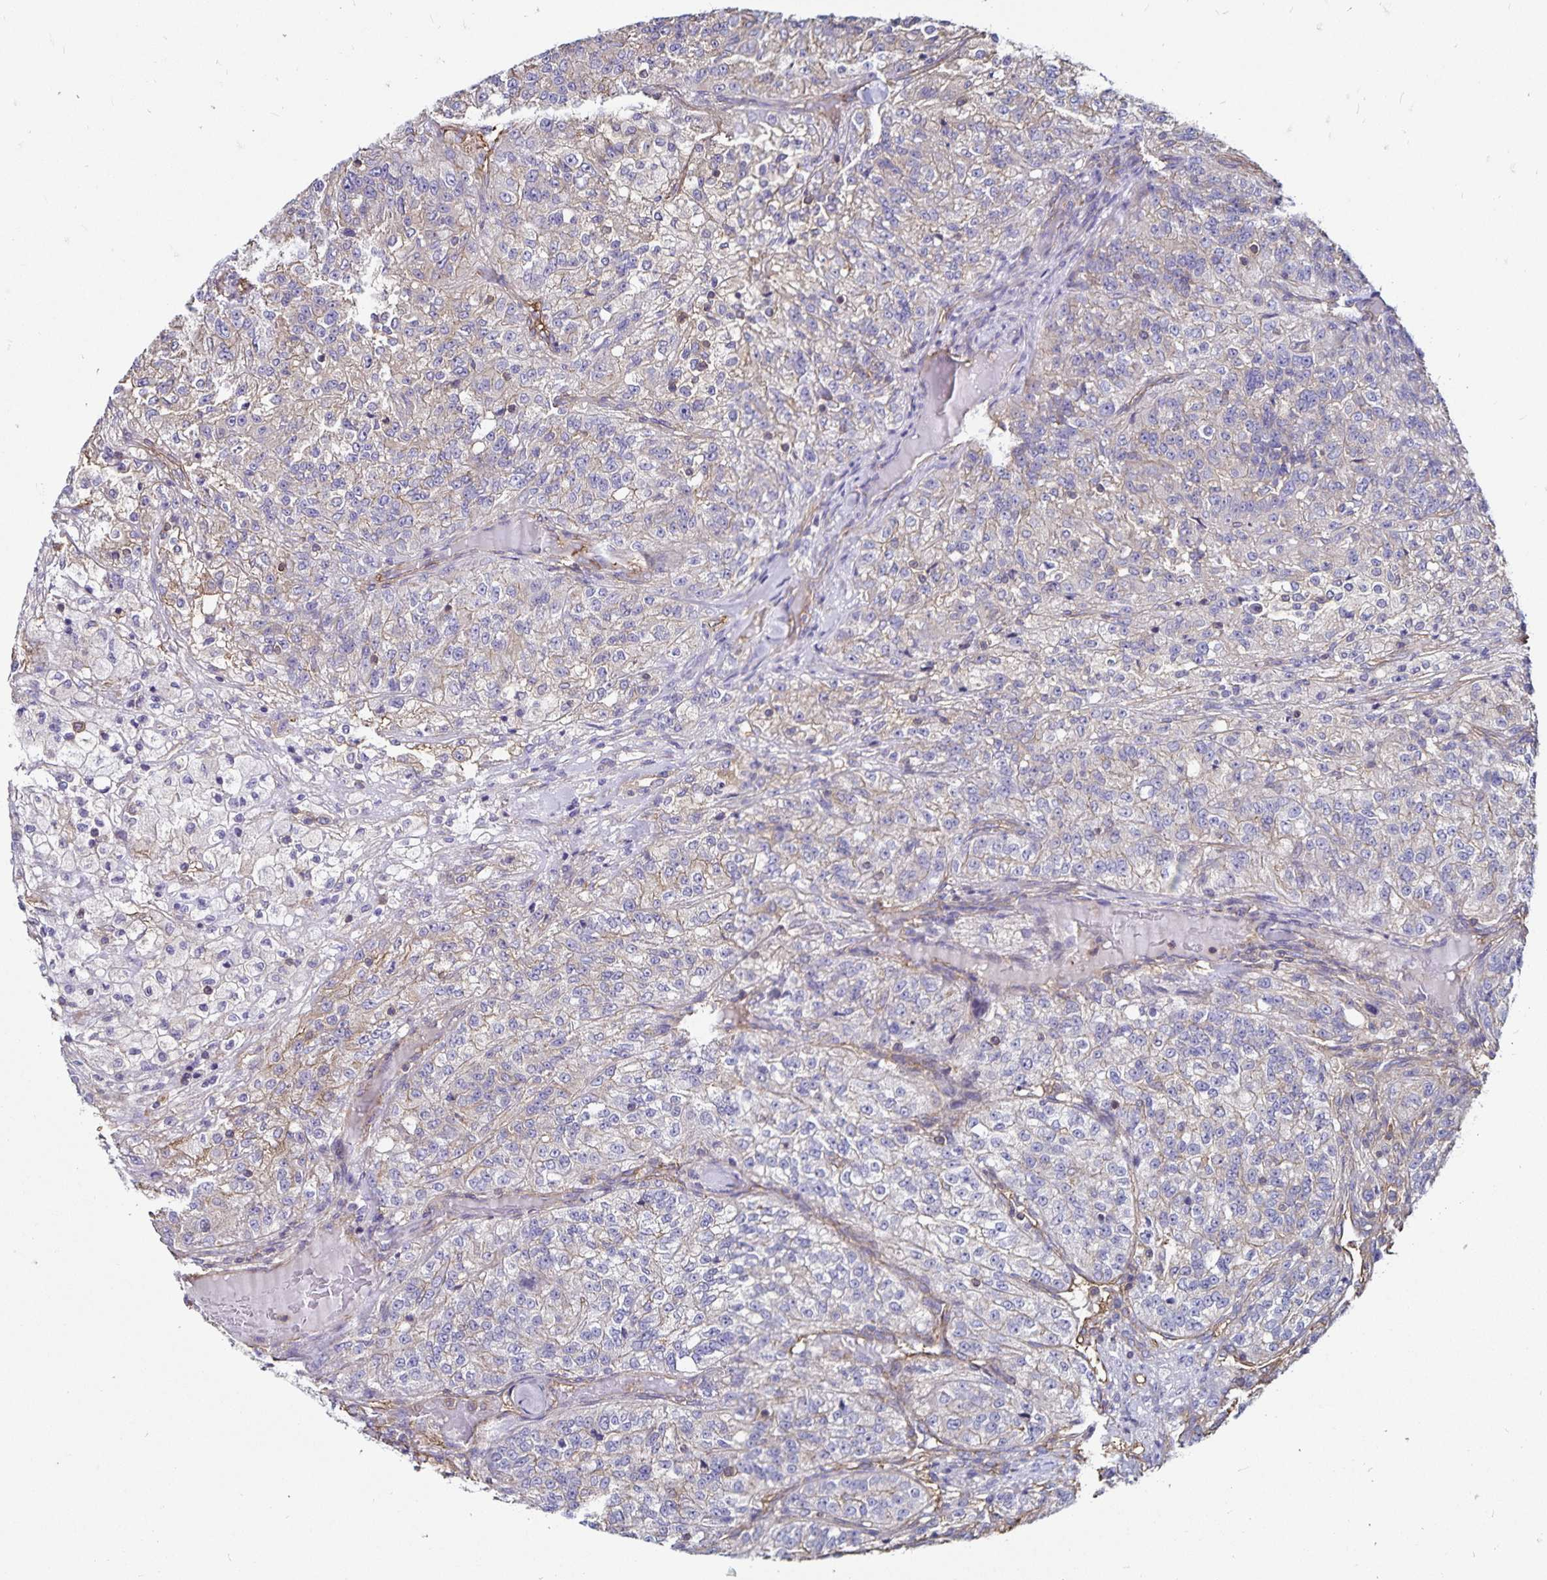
{"staining": {"intensity": "weak", "quantity": "25%-75%", "location": "cytoplasmic/membranous"}, "tissue": "renal cancer", "cell_type": "Tumor cells", "image_type": "cancer", "snomed": [{"axis": "morphology", "description": "Adenocarcinoma, NOS"}, {"axis": "topography", "description": "Kidney"}], "caption": "This histopathology image exhibits renal adenocarcinoma stained with immunohistochemistry (IHC) to label a protein in brown. The cytoplasmic/membranous of tumor cells show weak positivity for the protein. Nuclei are counter-stained blue.", "gene": "RPRML", "patient": {"sex": "female", "age": 63}}